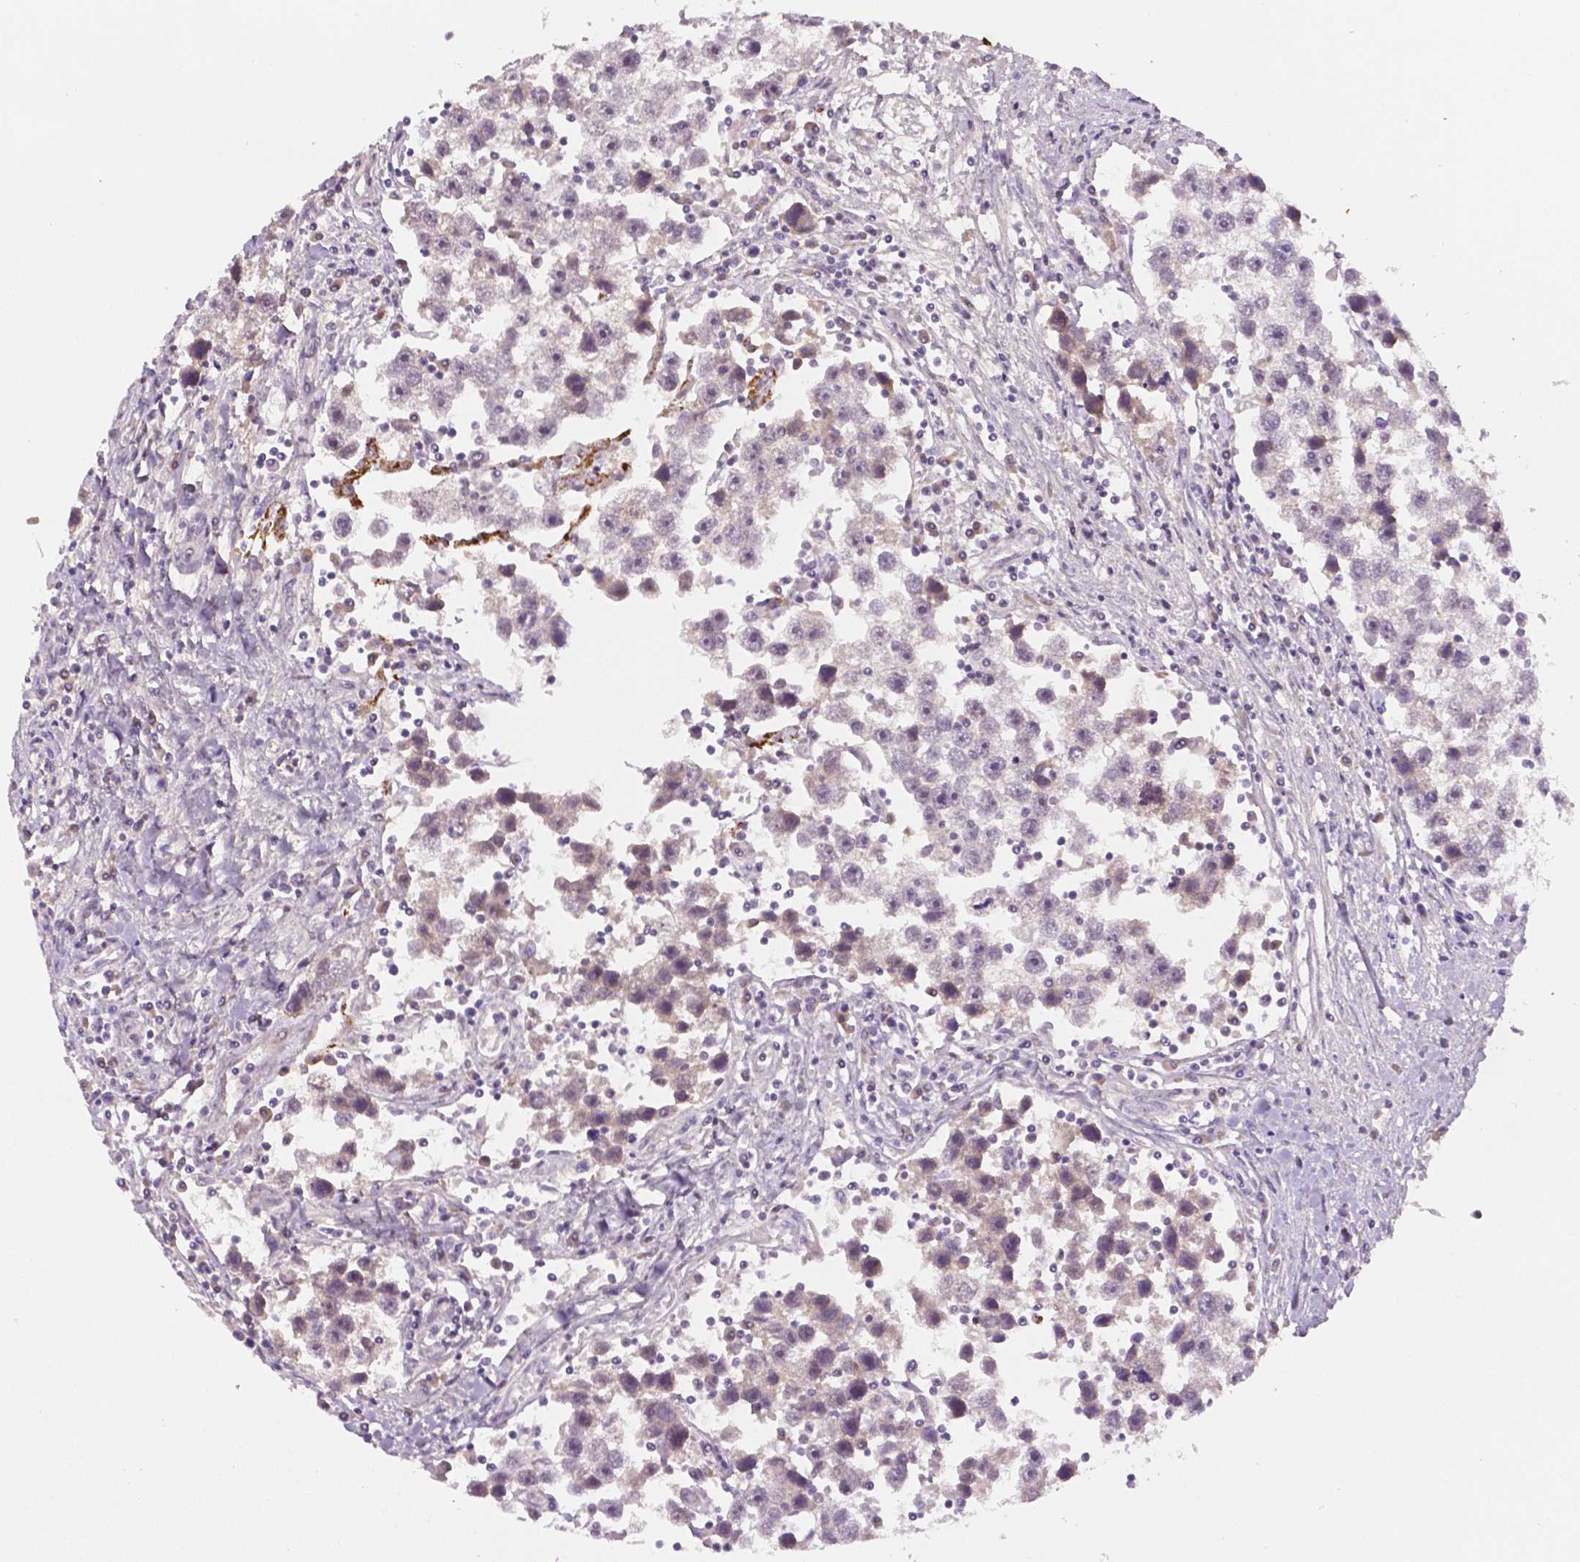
{"staining": {"intensity": "negative", "quantity": "none", "location": "none"}, "tissue": "testis cancer", "cell_type": "Tumor cells", "image_type": "cancer", "snomed": [{"axis": "morphology", "description": "Seminoma, NOS"}, {"axis": "topography", "description": "Testis"}], "caption": "Tumor cells show no significant protein expression in seminoma (testis).", "gene": "MROH6", "patient": {"sex": "male", "age": 30}}